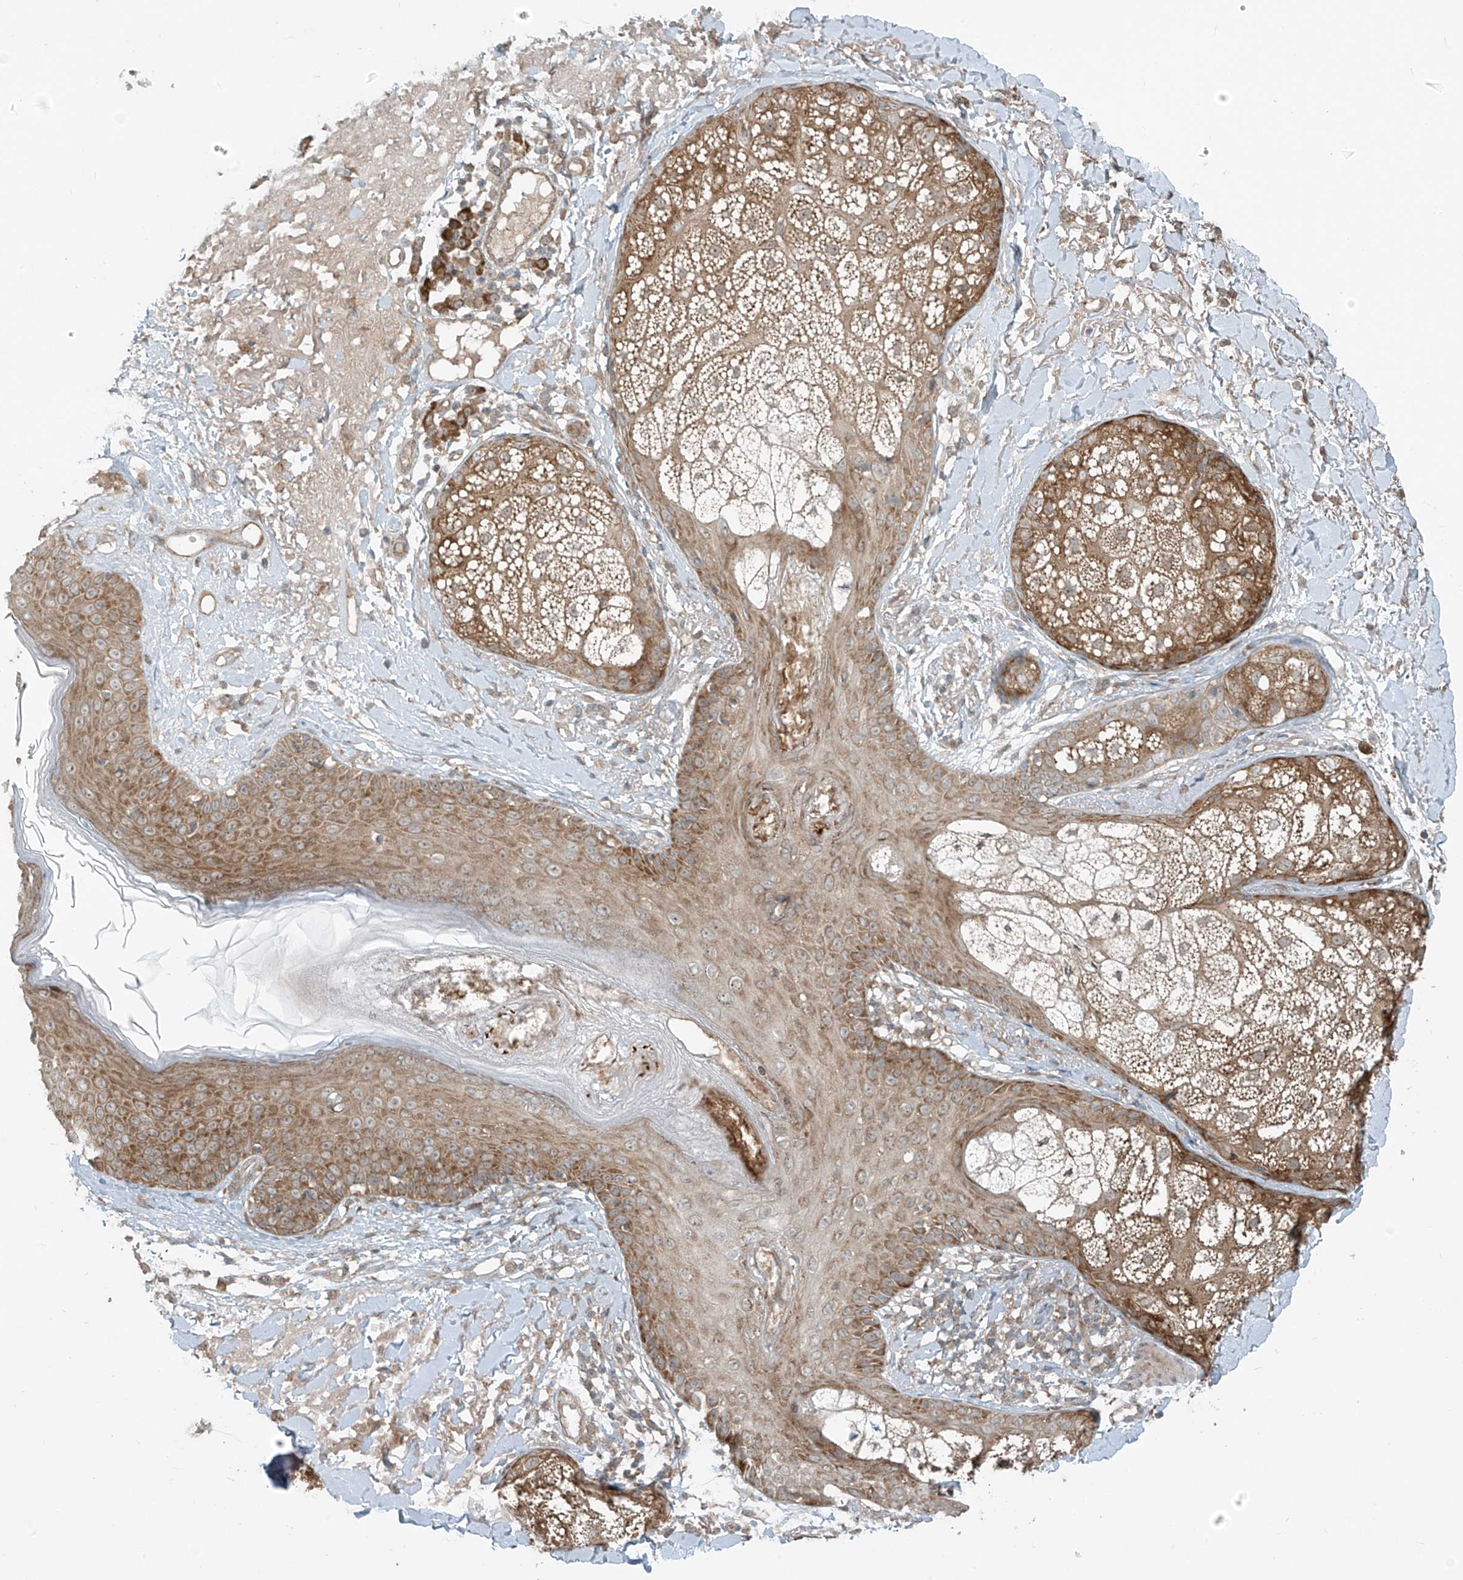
{"staining": {"intensity": "moderate", "quantity": ">75%", "location": "cytoplasmic/membranous"}, "tissue": "skin cancer", "cell_type": "Tumor cells", "image_type": "cancer", "snomed": [{"axis": "morphology", "description": "Basal cell carcinoma"}, {"axis": "topography", "description": "Skin"}], "caption": "Immunohistochemical staining of skin basal cell carcinoma displays medium levels of moderate cytoplasmic/membranous protein expression in approximately >75% of tumor cells. Nuclei are stained in blue.", "gene": "KATNIP", "patient": {"sex": "male", "age": 85}}